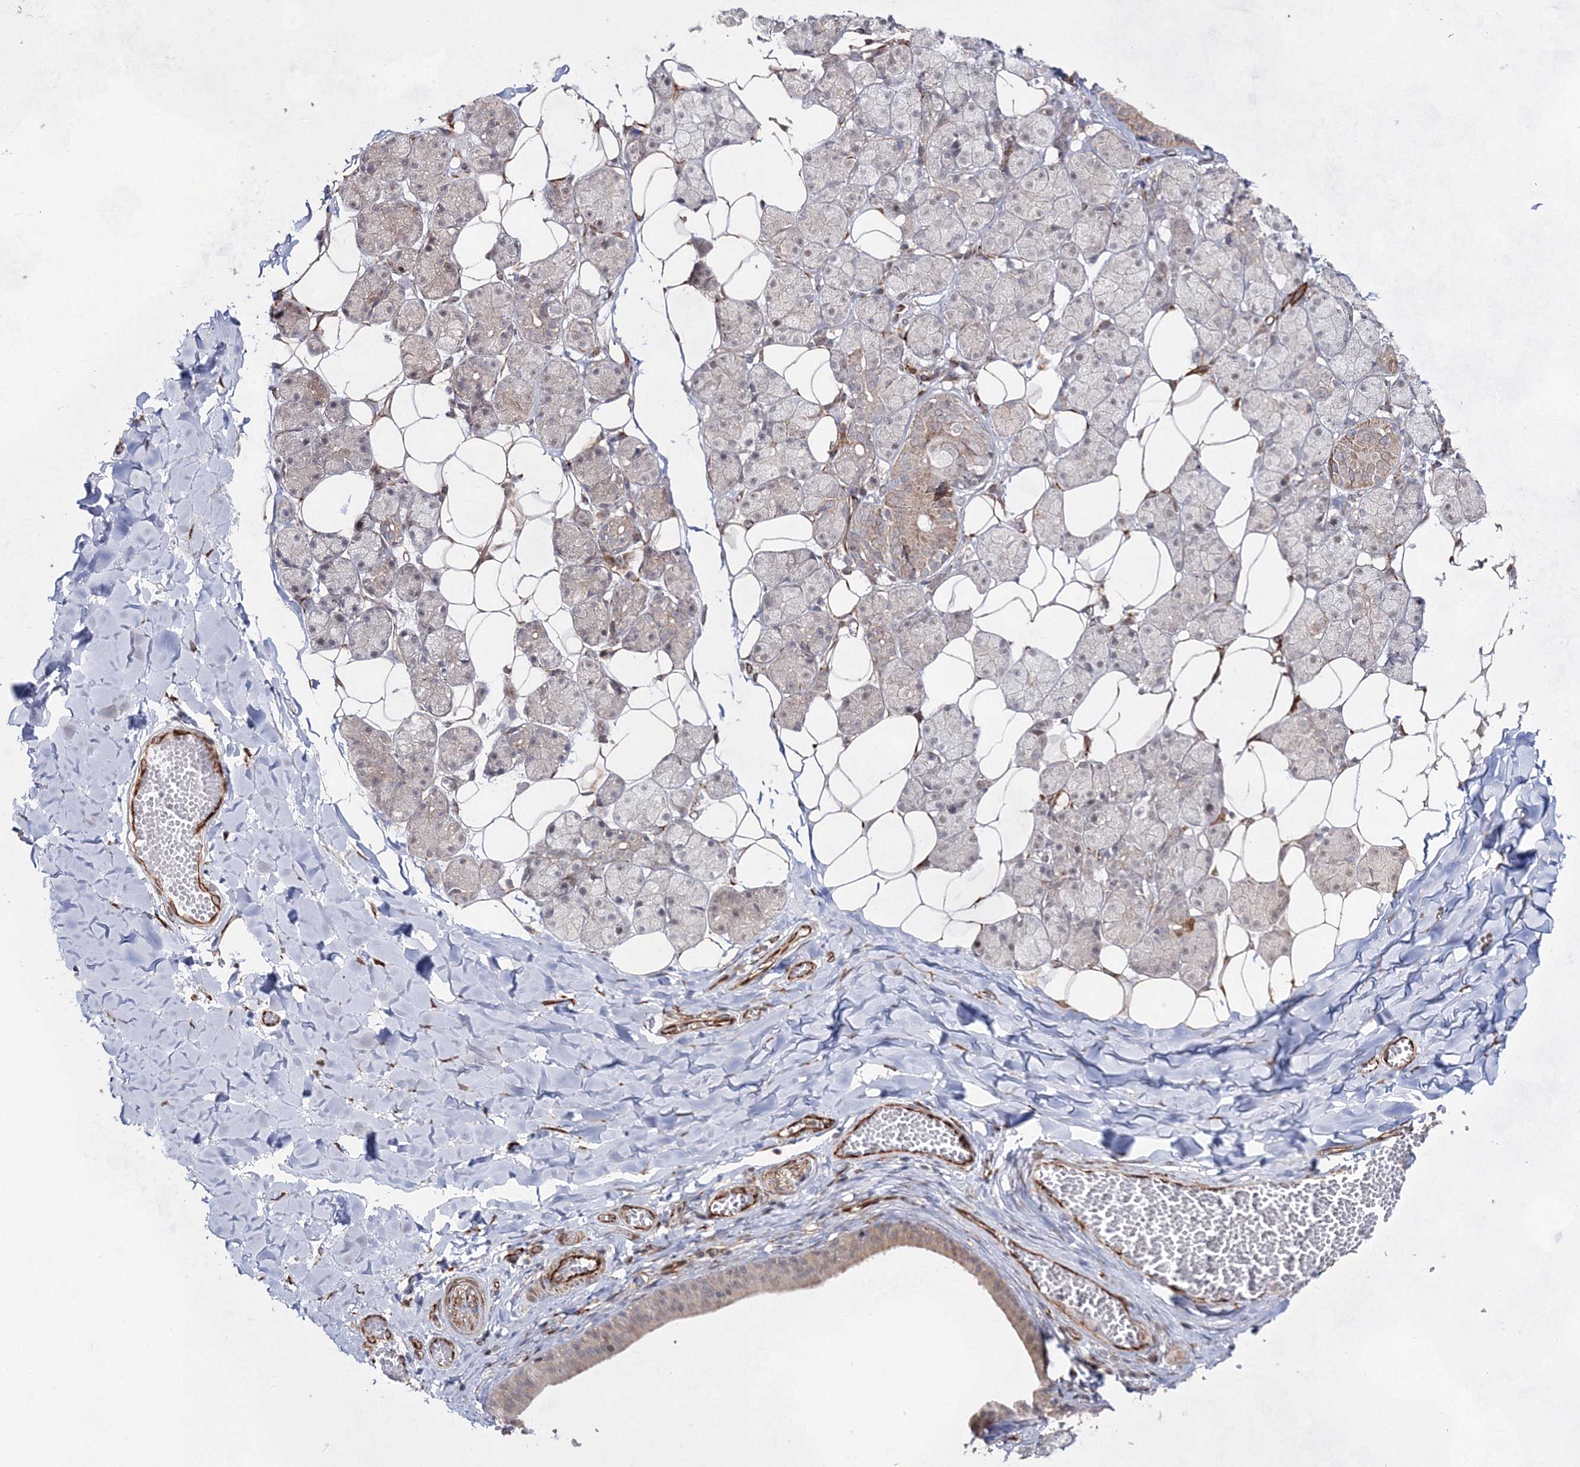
{"staining": {"intensity": "weak", "quantity": "25%-75%", "location": "cytoplasmic/membranous"}, "tissue": "salivary gland", "cell_type": "Glandular cells", "image_type": "normal", "snomed": [{"axis": "morphology", "description": "Normal tissue, NOS"}, {"axis": "topography", "description": "Salivary gland"}], "caption": "Immunohistochemical staining of benign human salivary gland demonstrates low levels of weak cytoplasmic/membranous staining in about 25%-75% of glandular cells.", "gene": "SNIP1", "patient": {"sex": "female", "age": 33}}